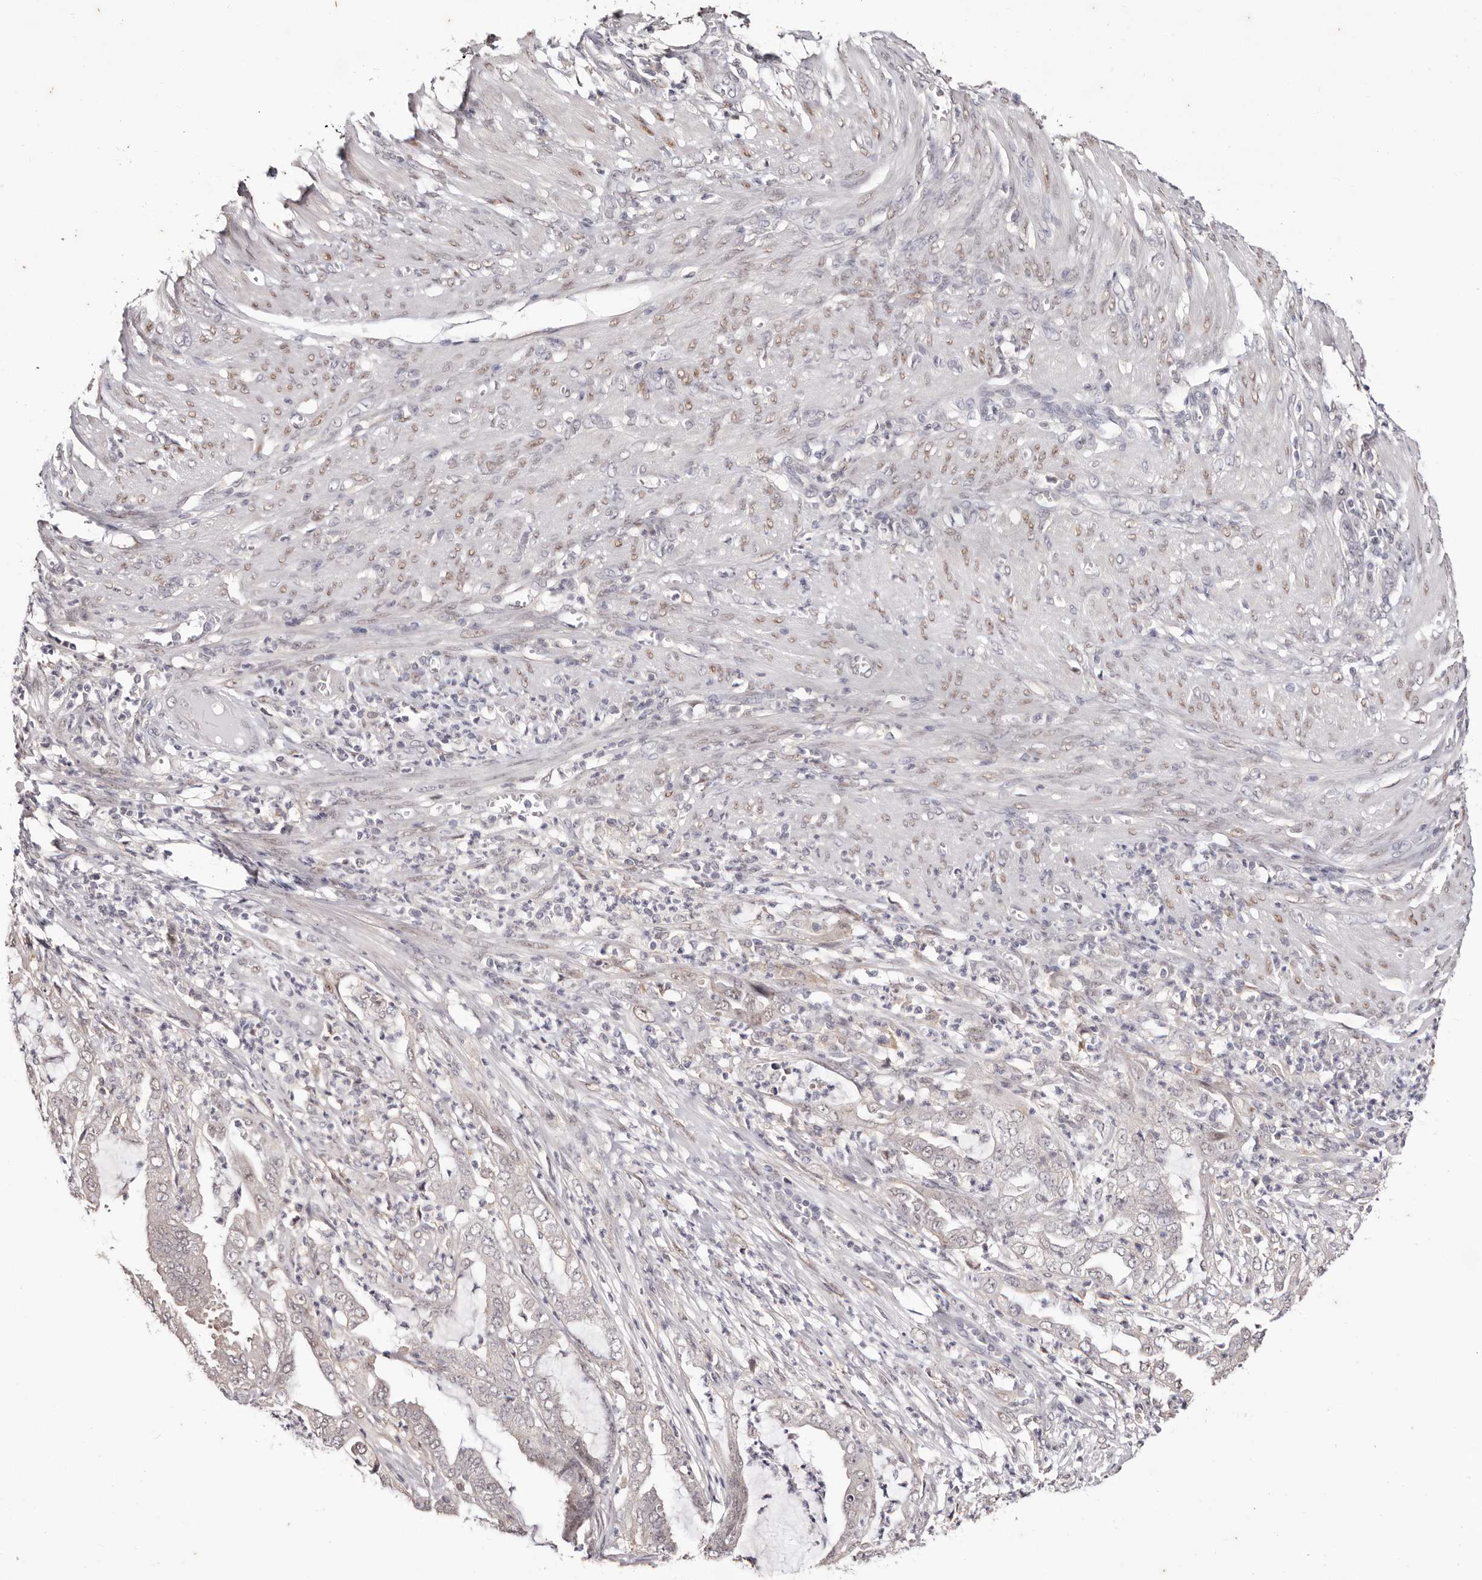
{"staining": {"intensity": "negative", "quantity": "none", "location": "none"}, "tissue": "endometrial cancer", "cell_type": "Tumor cells", "image_type": "cancer", "snomed": [{"axis": "morphology", "description": "Adenocarcinoma, NOS"}, {"axis": "topography", "description": "Endometrium"}], "caption": "DAB immunohistochemical staining of endometrial cancer (adenocarcinoma) reveals no significant expression in tumor cells.", "gene": "TYW3", "patient": {"sex": "female", "age": 51}}